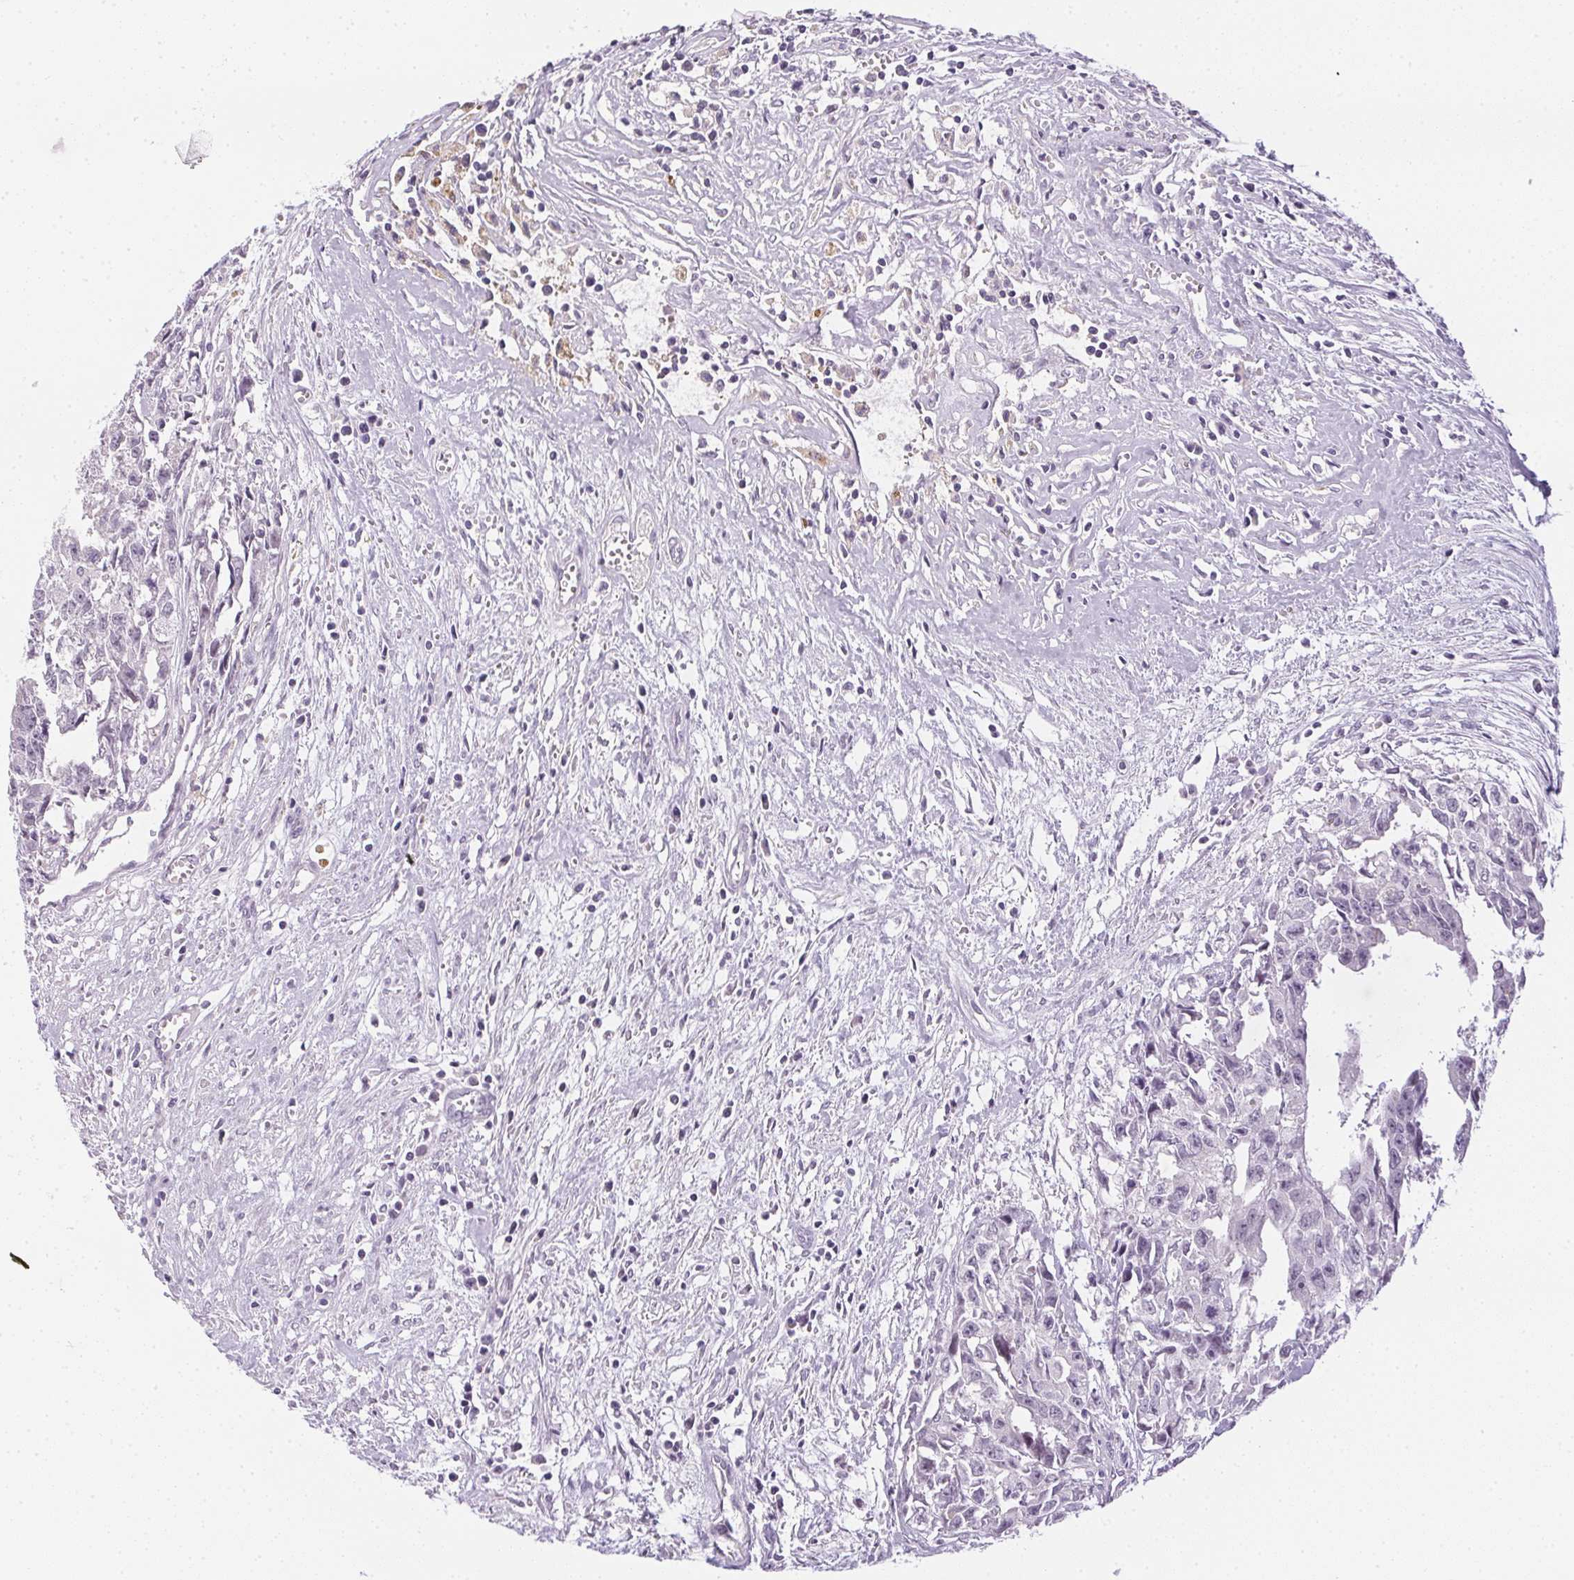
{"staining": {"intensity": "negative", "quantity": "none", "location": "none"}, "tissue": "testis cancer", "cell_type": "Tumor cells", "image_type": "cancer", "snomed": [{"axis": "morphology", "description": "Carcinoma, Embryonal, NOS"}, {"axis": "morphology", "description": "Teratoma, malignant, NOS"}, {"axis": "topography", "description": "Testis"}], "caption": "This is a image of IHC staining of embryonal carcinoma (testis), which shows no staining in tumor cells.", "gene": "GSDMC", "patient": {"sex": "male", "age": 24}}